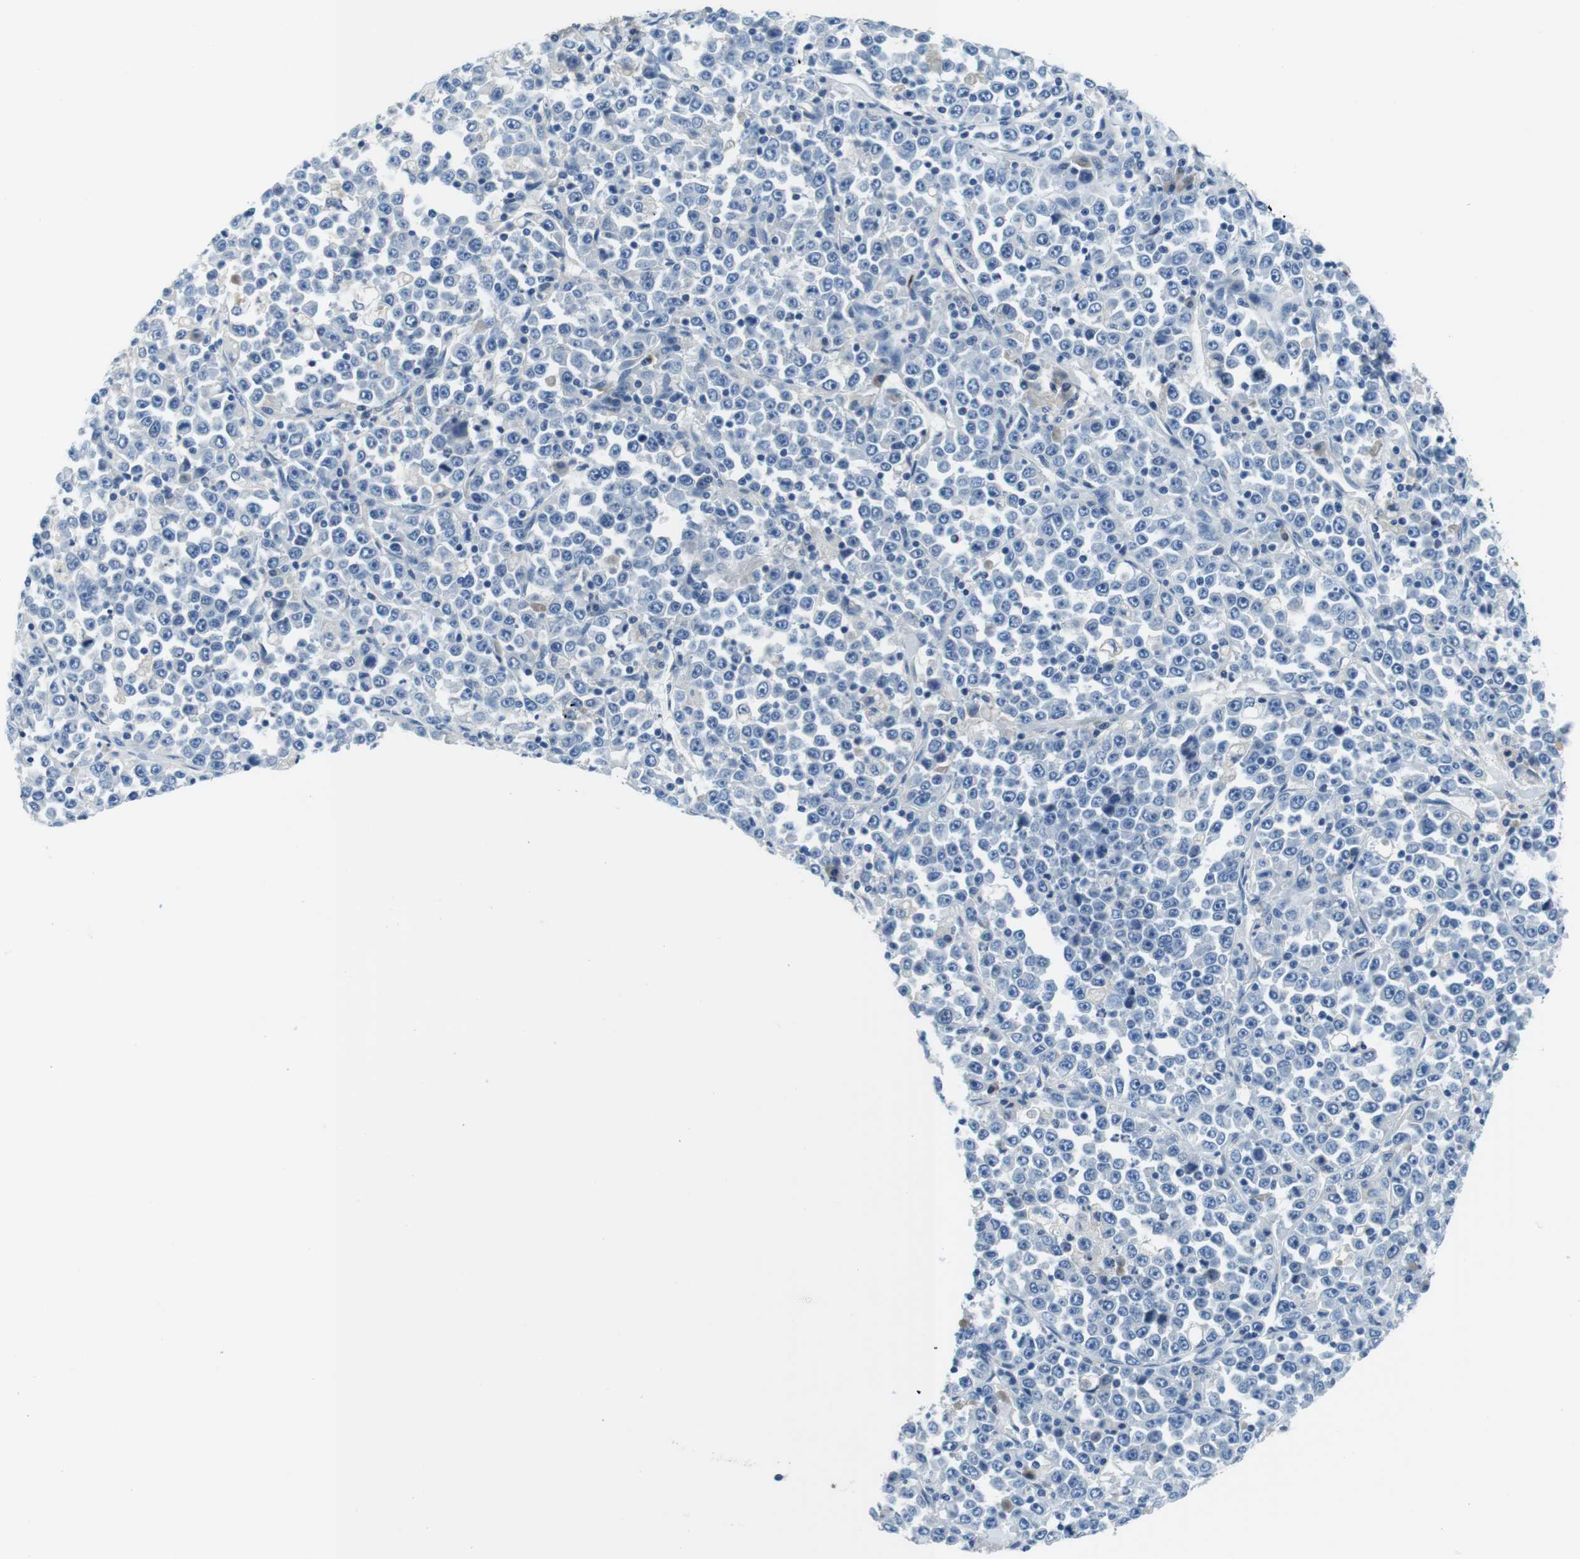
{"staining": {"intensity": "negative", "quantity": "none", "location": "none"}, "tissue": "stomach cancer", "cell_type": "Tumor cells", "image_type": "cancer", "snomed": [{"axis": "morphology", "description": "Normal tissue, NOS"}, {"axis": "morphology", "description": "Adenocarcinoma, NOS"}, {"axis": "topography", "description": "Stomach, upper"}, {"axis": "topography", "description": "Stomach"}], "caption": "Immunohistochemistry (IHC) photomicrograph of neoplastic tissue: stomach adenocarcinoma stained with DAB shows no significant protein positivity in tumor cells.", "gene": "IGHD", "patient": {"sex": "male", "age": 59}}